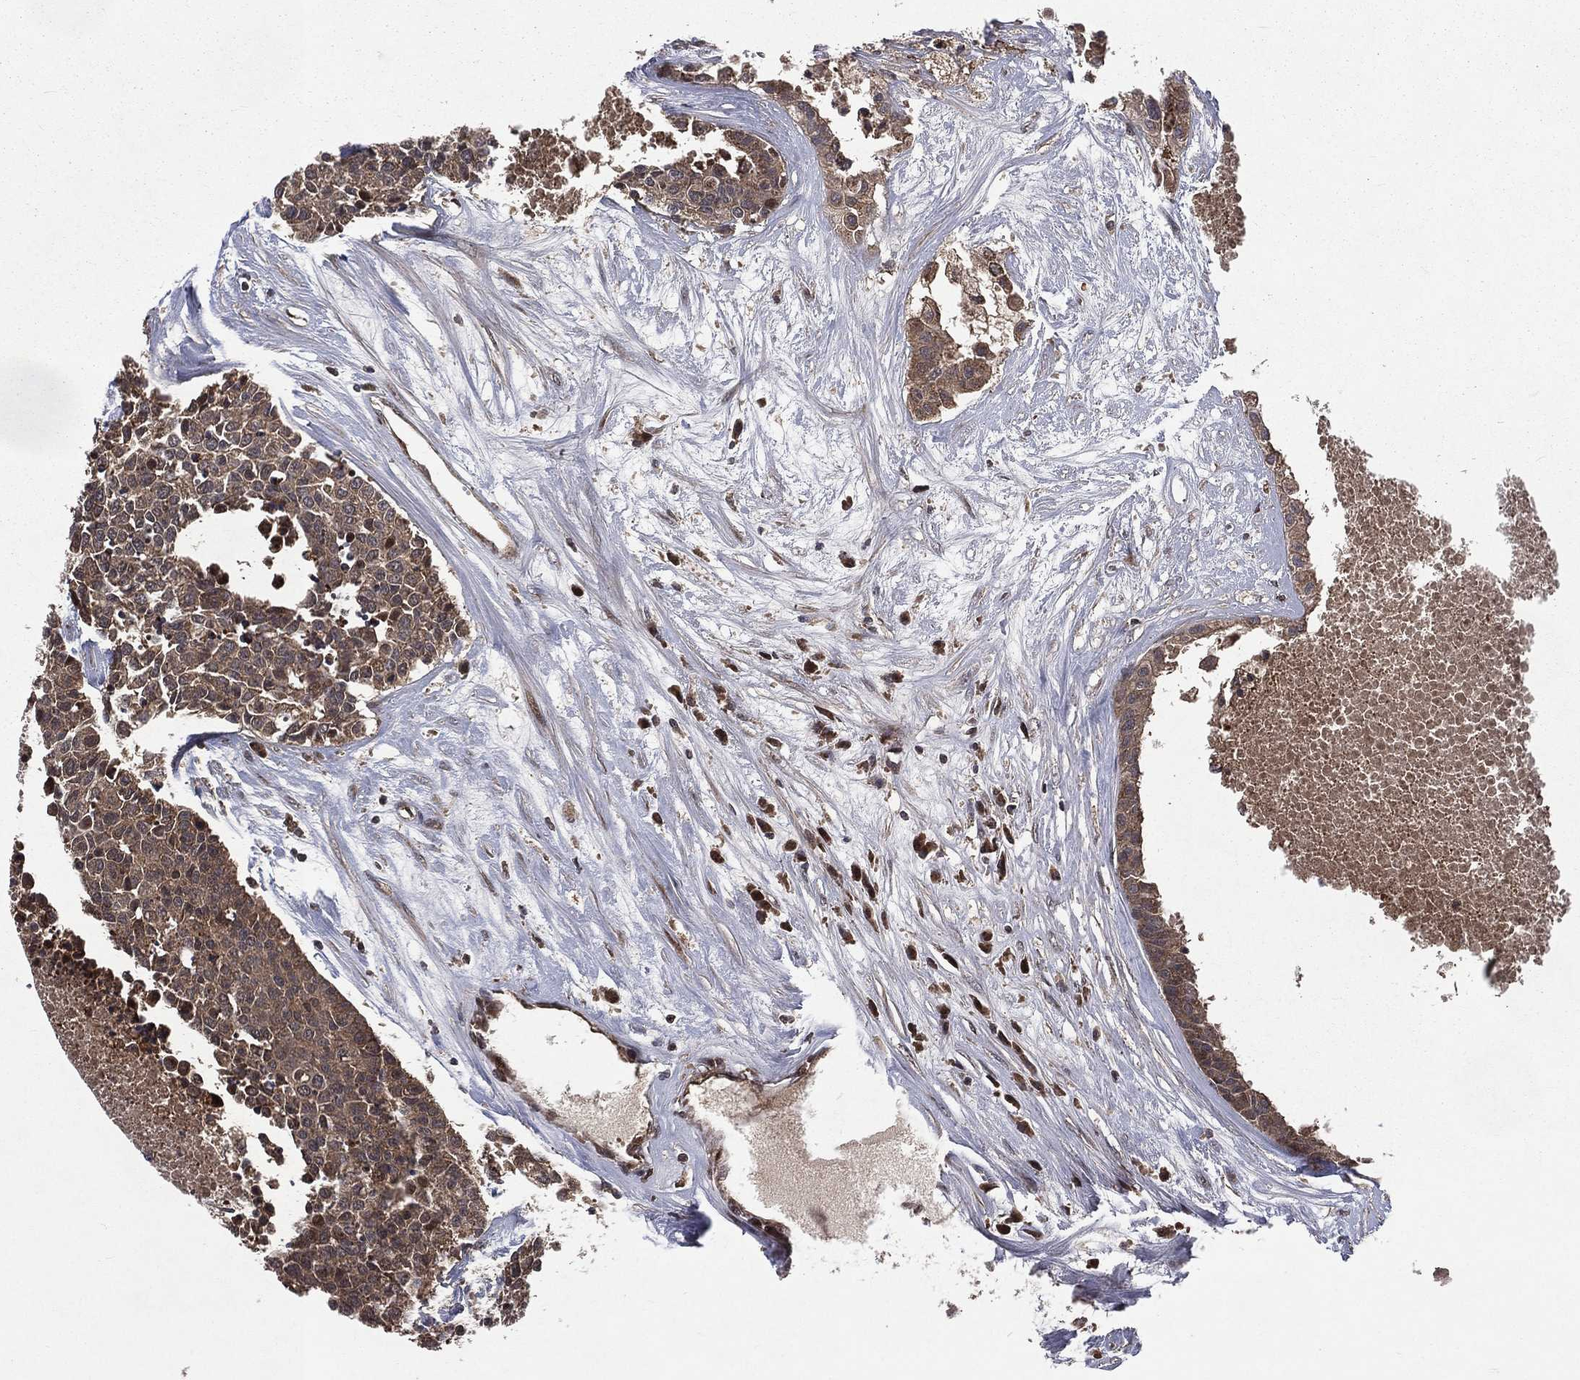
{"staining": {"intensity": "weak", "quantity": "25%-75%", "location": "cytoplasmic/membranous"}, "tissue": "carcinoid", "cell_type": "Tumor cells", "image_type": "cancer", "snomed": [{"axis": "morphology", "description": "Carcinoid, malignant, NOS"}, {"axis": "topography", "description": "Colon"}], "caption": "Protein analysis of malignant carcinoid tissue exhibits weak cytoplasmic/membranous expression in about 25%-75% of tumor cells.", "gene": "LENG8", "patient": {"sex": "male", "age": 81}}